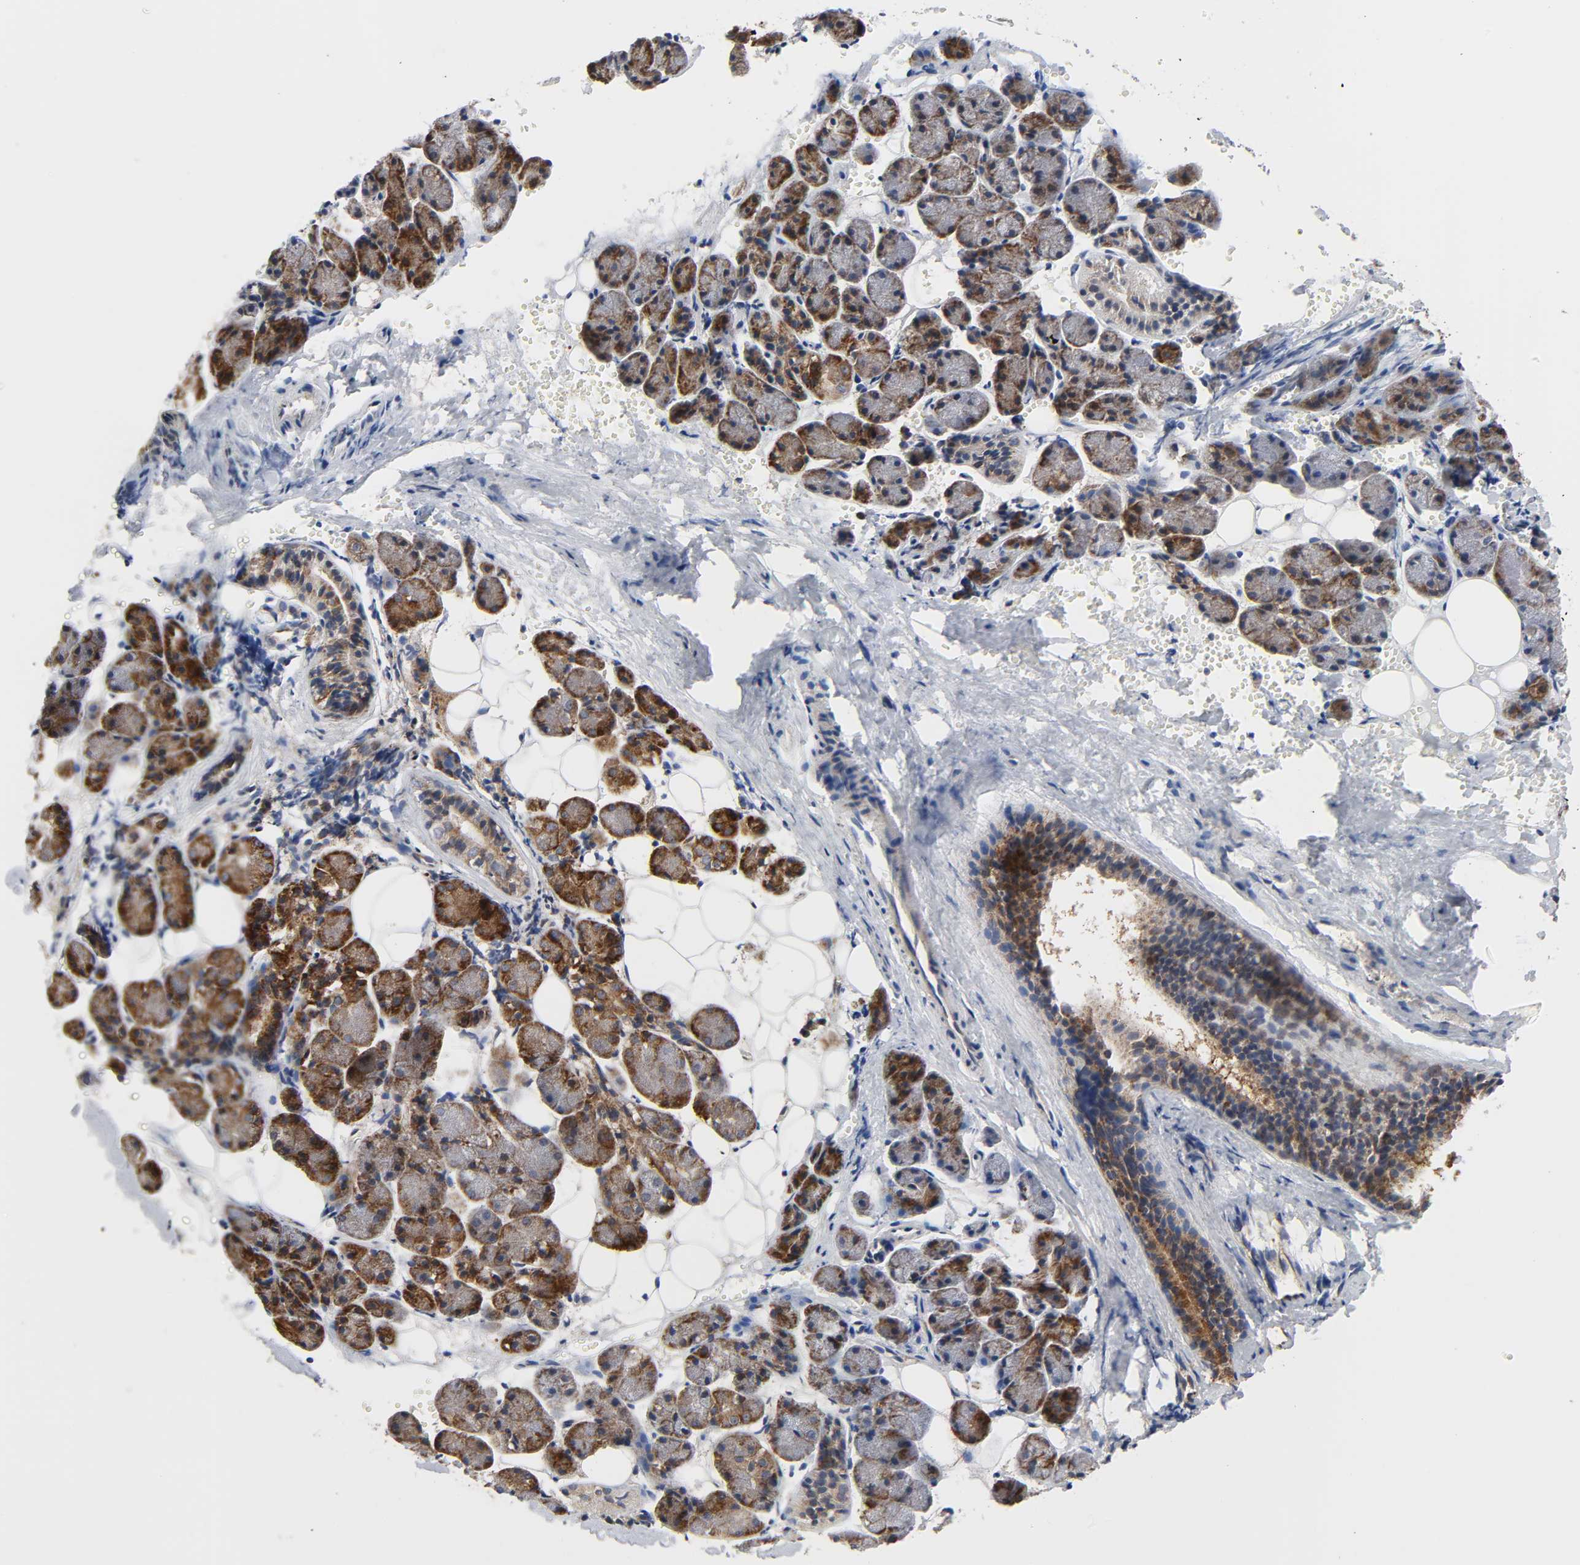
{"staining": {"intensity": "strong", "quantity": ">75%", "location": "cytoplasmic/membranous"}, "tissue": "salivary gland", "cell_type": "Glandular cells", "image_type": "normal", "snomed": [{"axis": "morphology", "description": "Normal tissue, NOS"}, {"axis": "morphology", "description": "Adenoma, NOS"}, {"axis": "topography", "description": "Salivary gland"}], "caption": "A high-resolution image shows immunohistochemistry staining of unremarkable salivary gland, which reveals strong cytoplasmic/membranous staining in about >75% of glandular cells. The staining was performed using DAB, with brown indicating positive protein expression. Nuclei are stained blue with hematoxylin.", "gene": "BAX", "patient": {"sex": "female", "age": 32}}